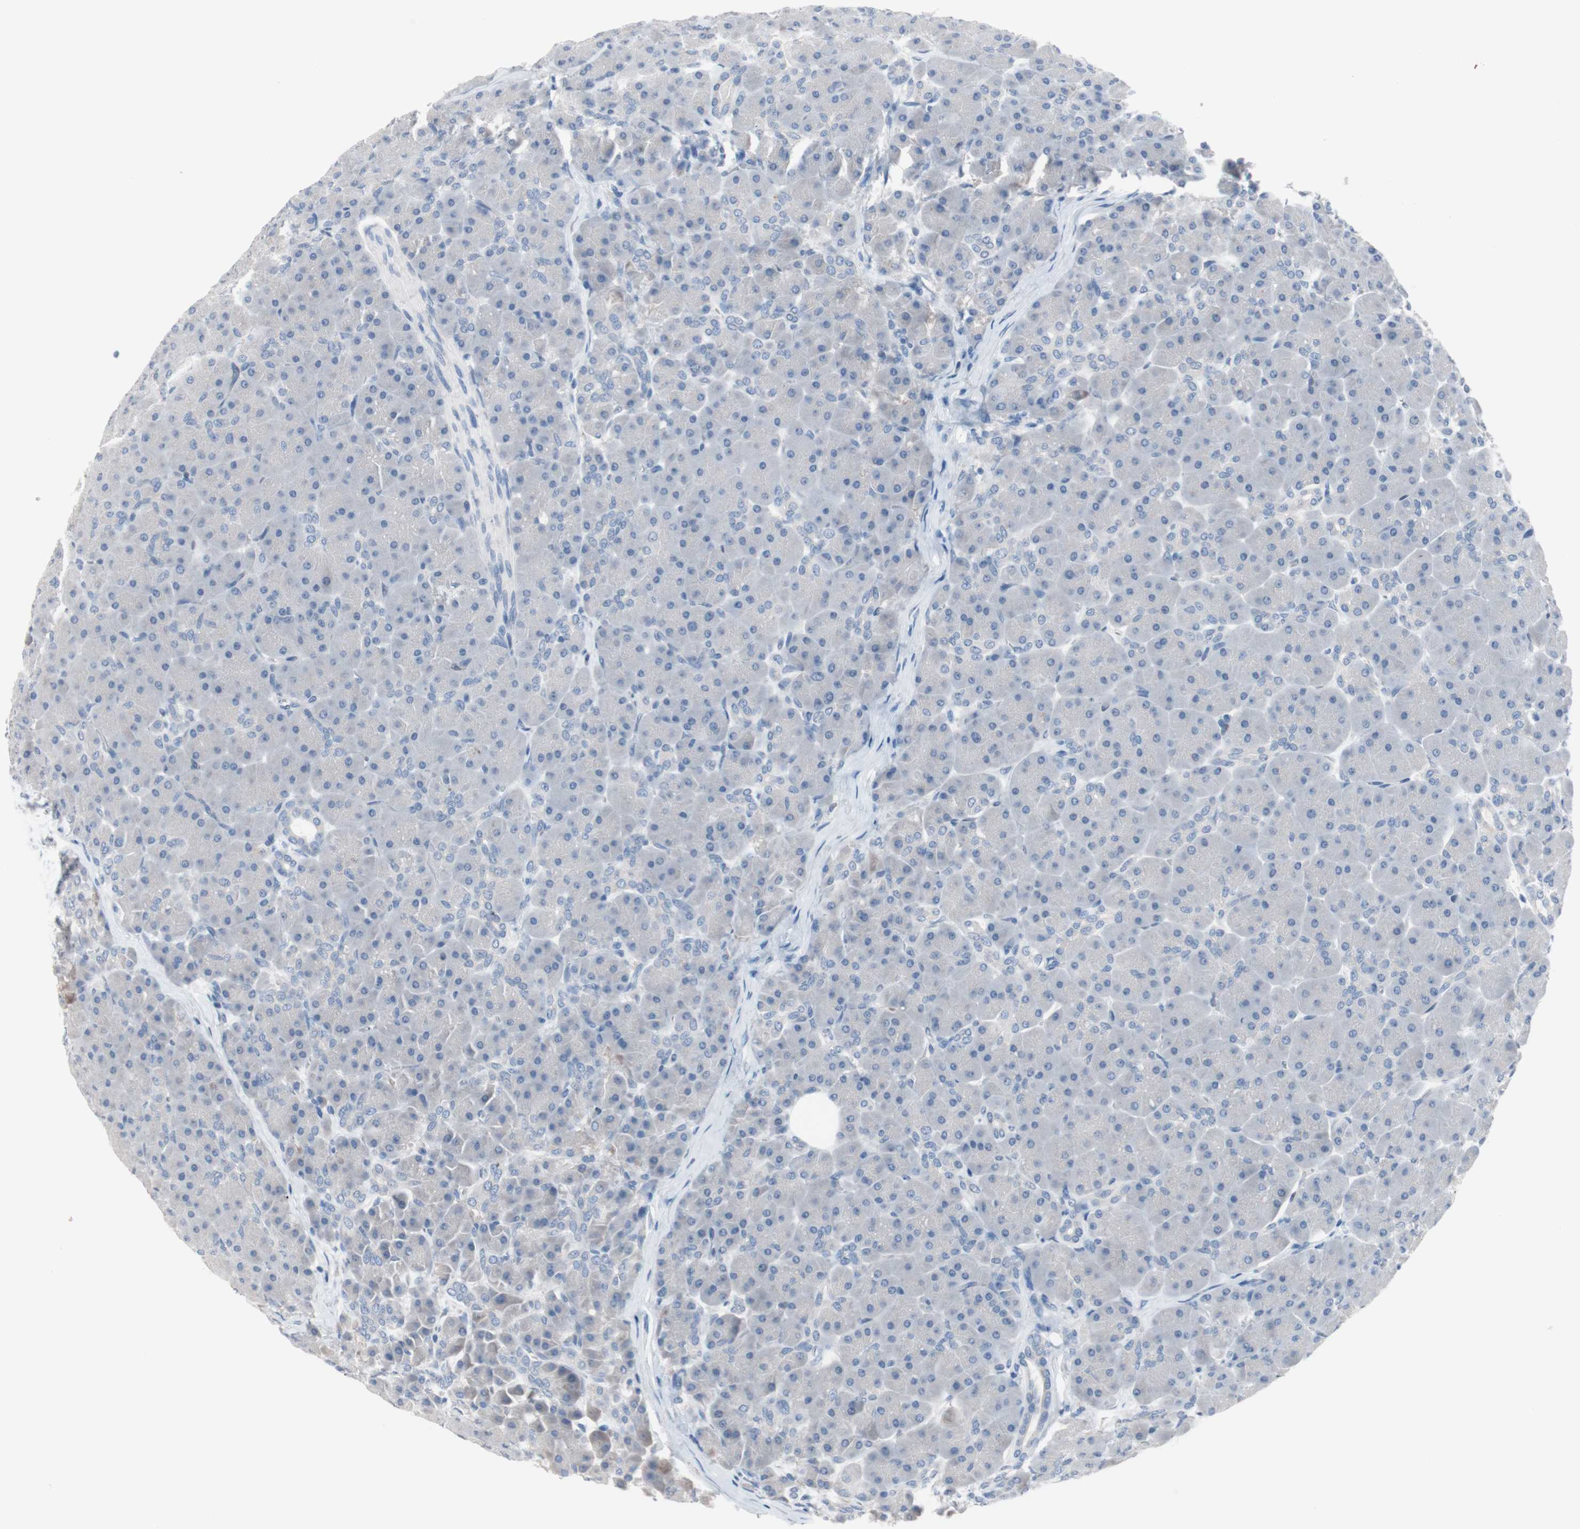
{"staining": {"intensity": "negative", "quantity": "none", "location": "none"}, "tissue": "pancreas", "cell_type": "Exocrine glandular cells", "image_type": "normal", "snomed": [{"axis": "morphology", "description": "Normal tissue, NOS"}, {"axis": "topography", "description": "Pancreas"}], "caption": "High power microscopy image of an immunohistochemistry (IHC) micrograph of normal pancreas, revealing no significant expression in exocrine glandular cells.", "gene": "ULBP1", "patient": {"sex": "male", "age": 66}}